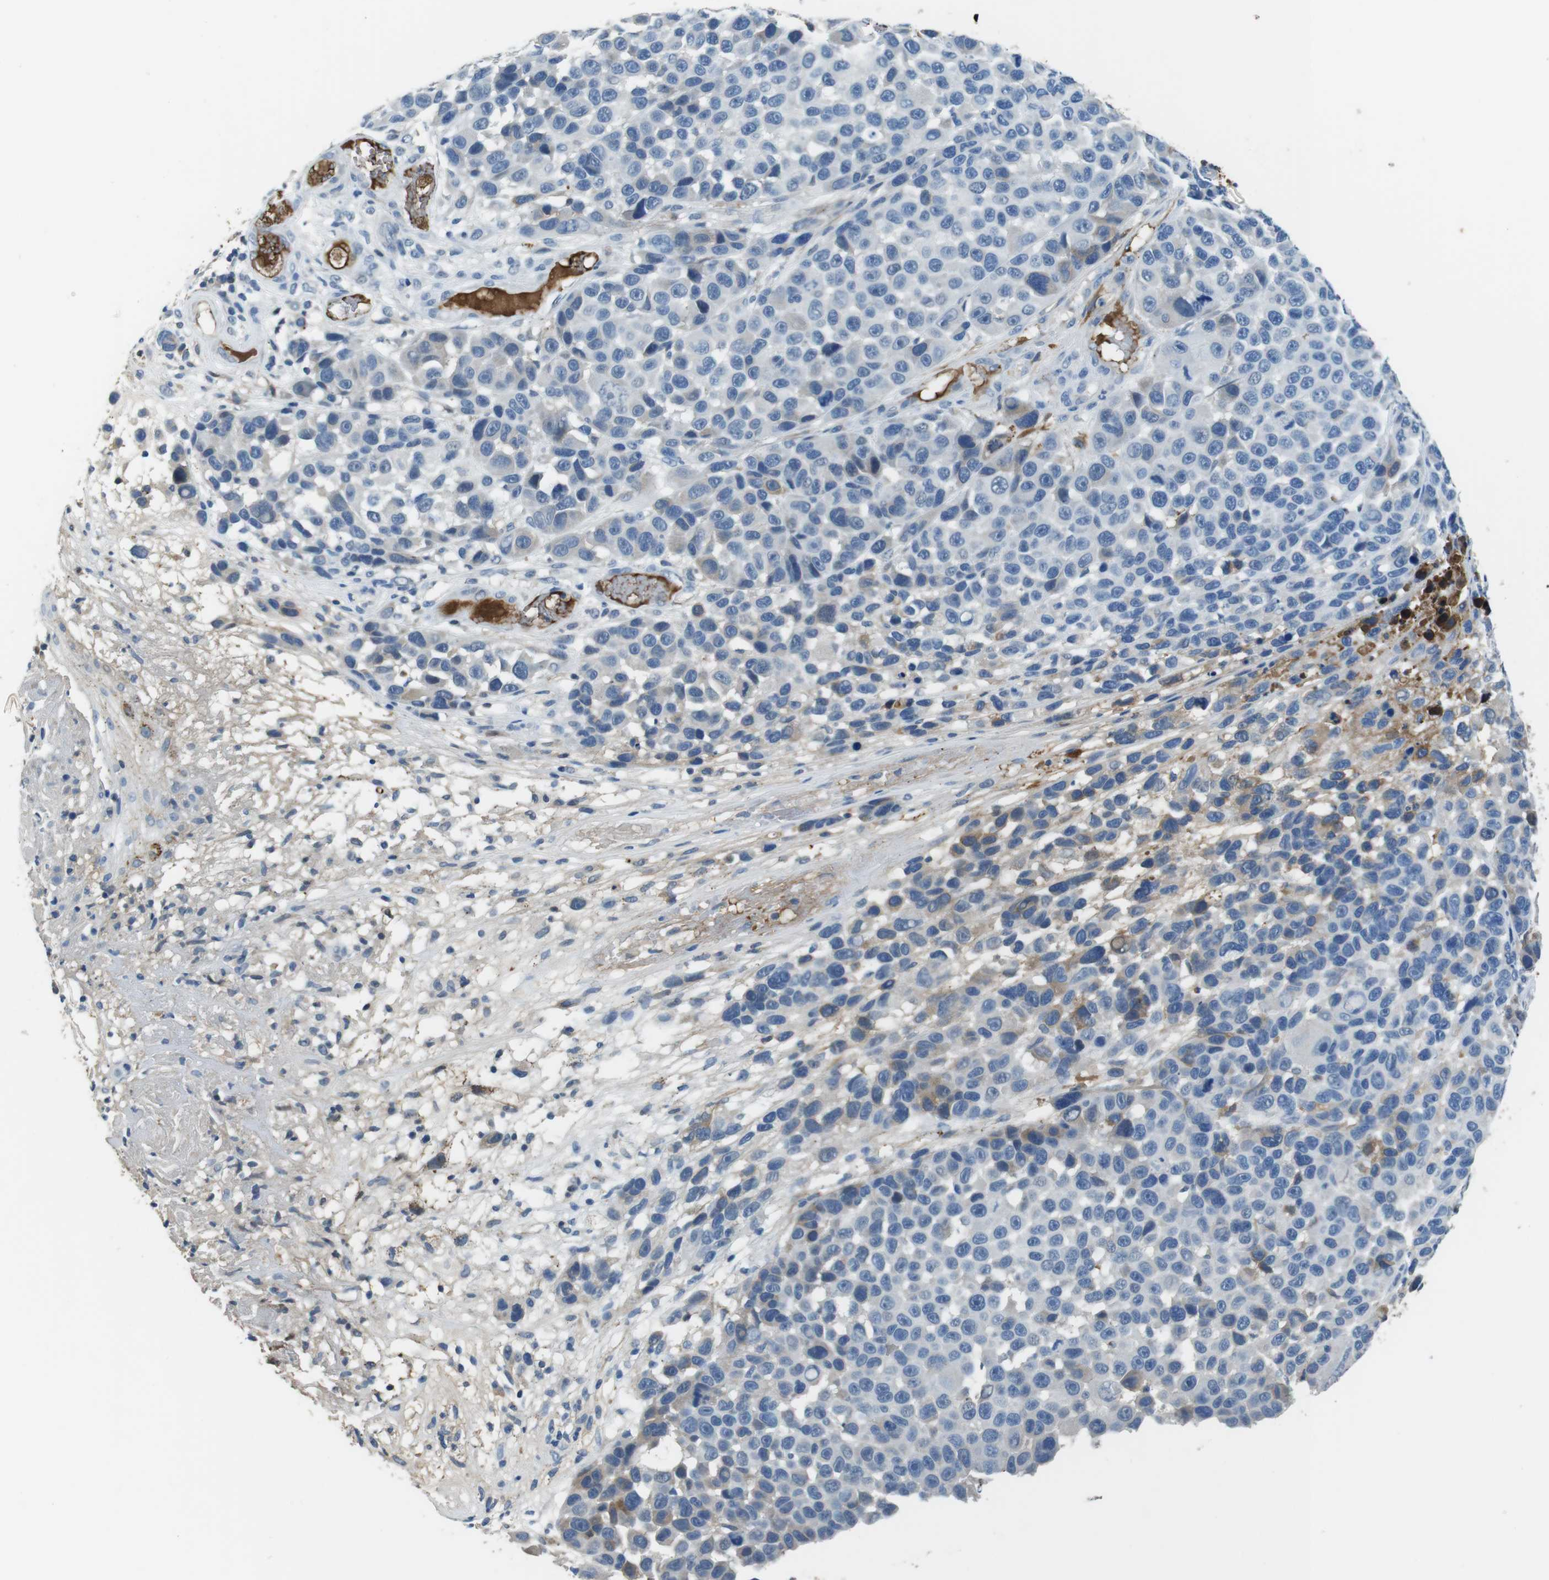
{"staining": {"intensity": "moderate", "quantity": "<25%", "location": "cytoplasmic/membranous"}, "tissue": "melanoma", "cell_type": "Tumor cells", "image_type": "cancer", "snomed": [{"axis": "morphology", "description": "Malignant melanoma, NOS"}, {"axis": "topography", "description": "Skin"}], "caption": "Immunohistochemistry image of neoplastic tissue: human melanoma stained using IHC shows low levels of moderate protein expression localized specifically in the cytoplasmic/membranous of tumor cells, appearing as a cytoplasmic/membranous brown color.", "gene": "TMPRSS15", "patient": {"sex": "male", "age": 53}}